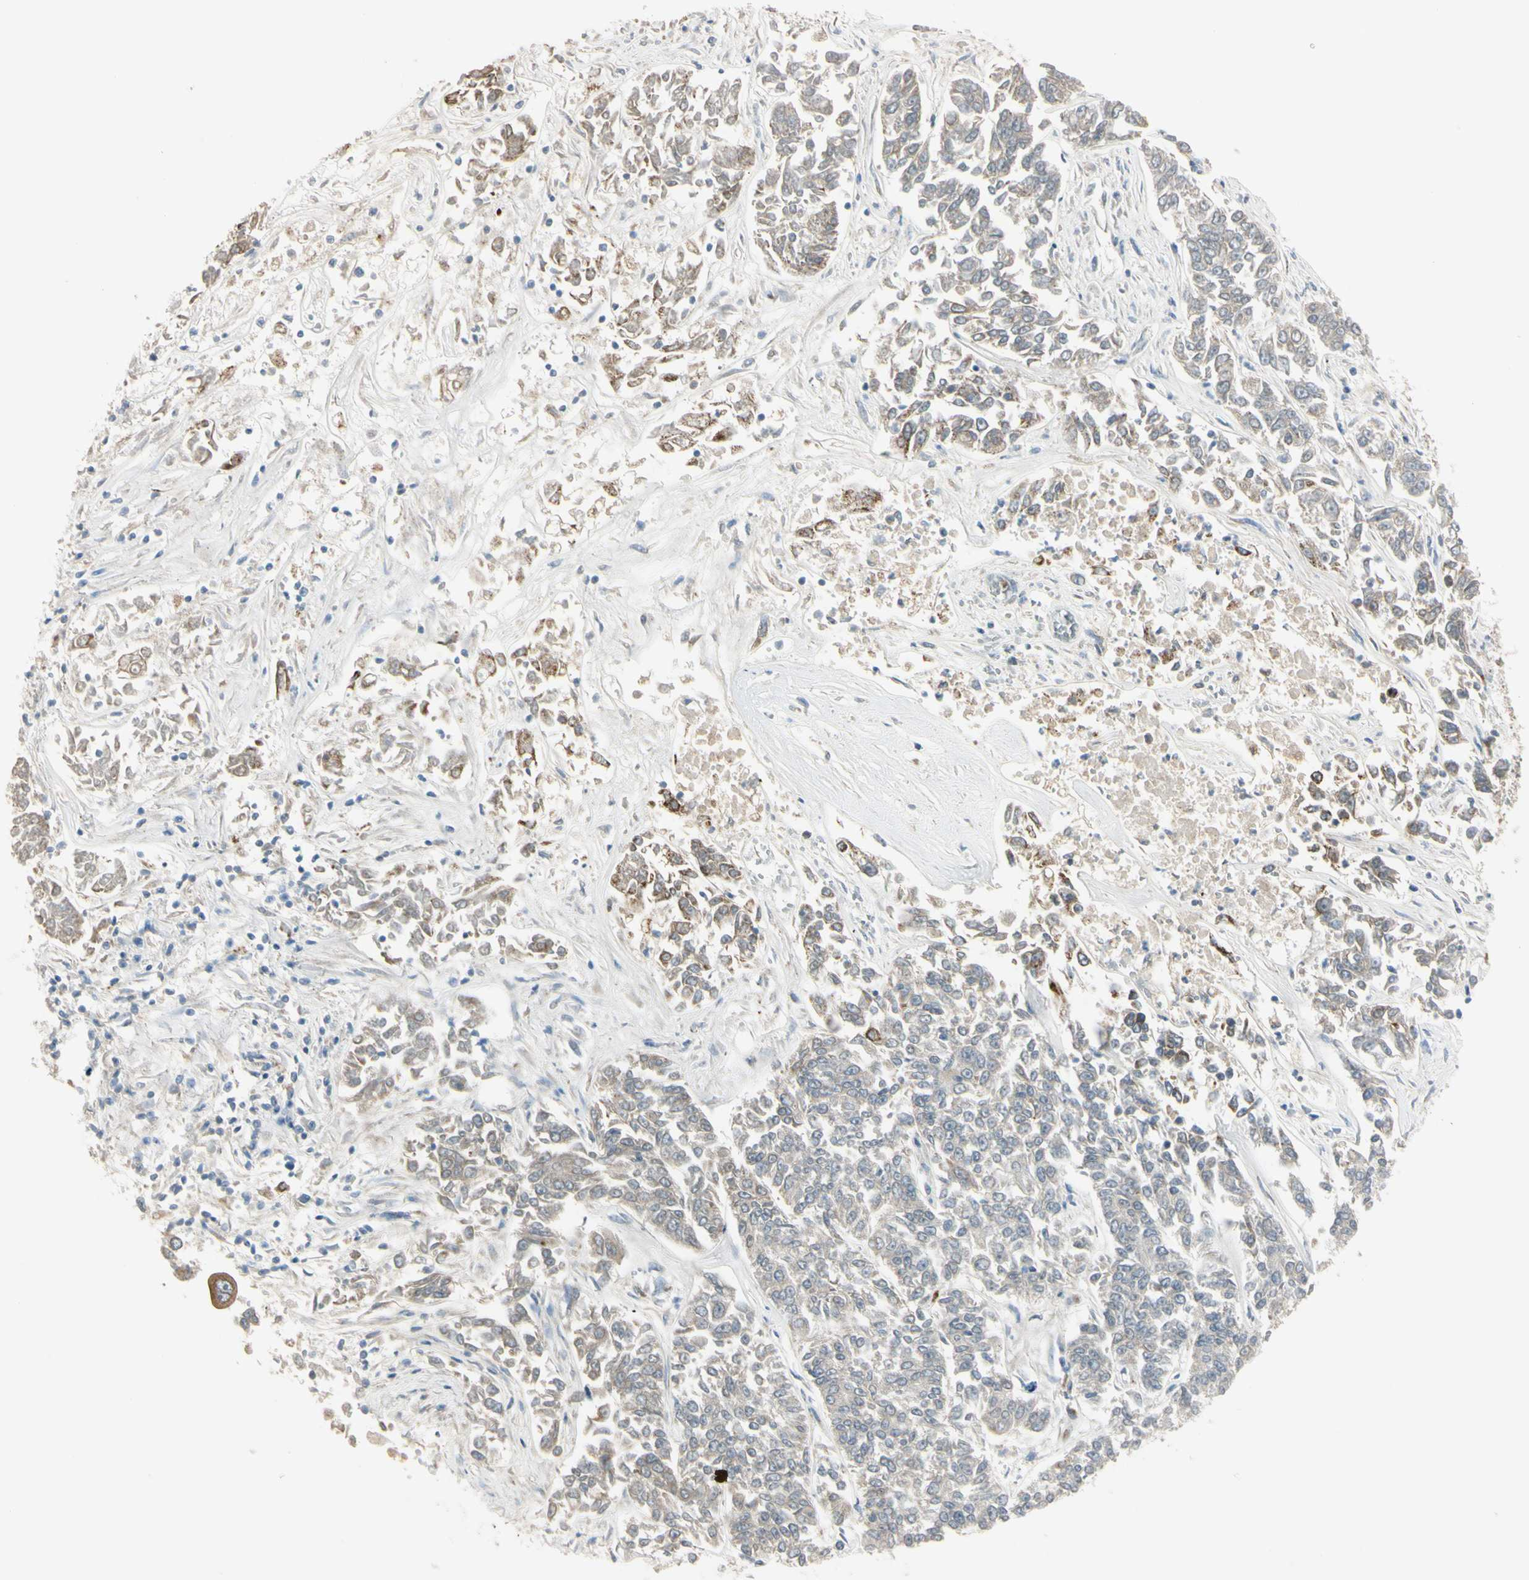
{"staining": {"intensity": "weak", "quantity": "<25%", "location": "cytoplasmic/membranous"}, "tissue": "lung cancer", "cell_type": "Tumor cells", "image_type": "cancer", "snomed": [{"axis": "morphology", "description": "Adenocarcinoma, NOS"}, {"axis": "topography", "description": "Lung"}], "caption": "High power microscopy photomicrograph of an immunohistochemistry (IHC) image of lung adenocarcinoma, revealing no significant positivity in tumor cells.", "gene": "NDFIP1", "patient": {"sex": "male", "age": 84}}